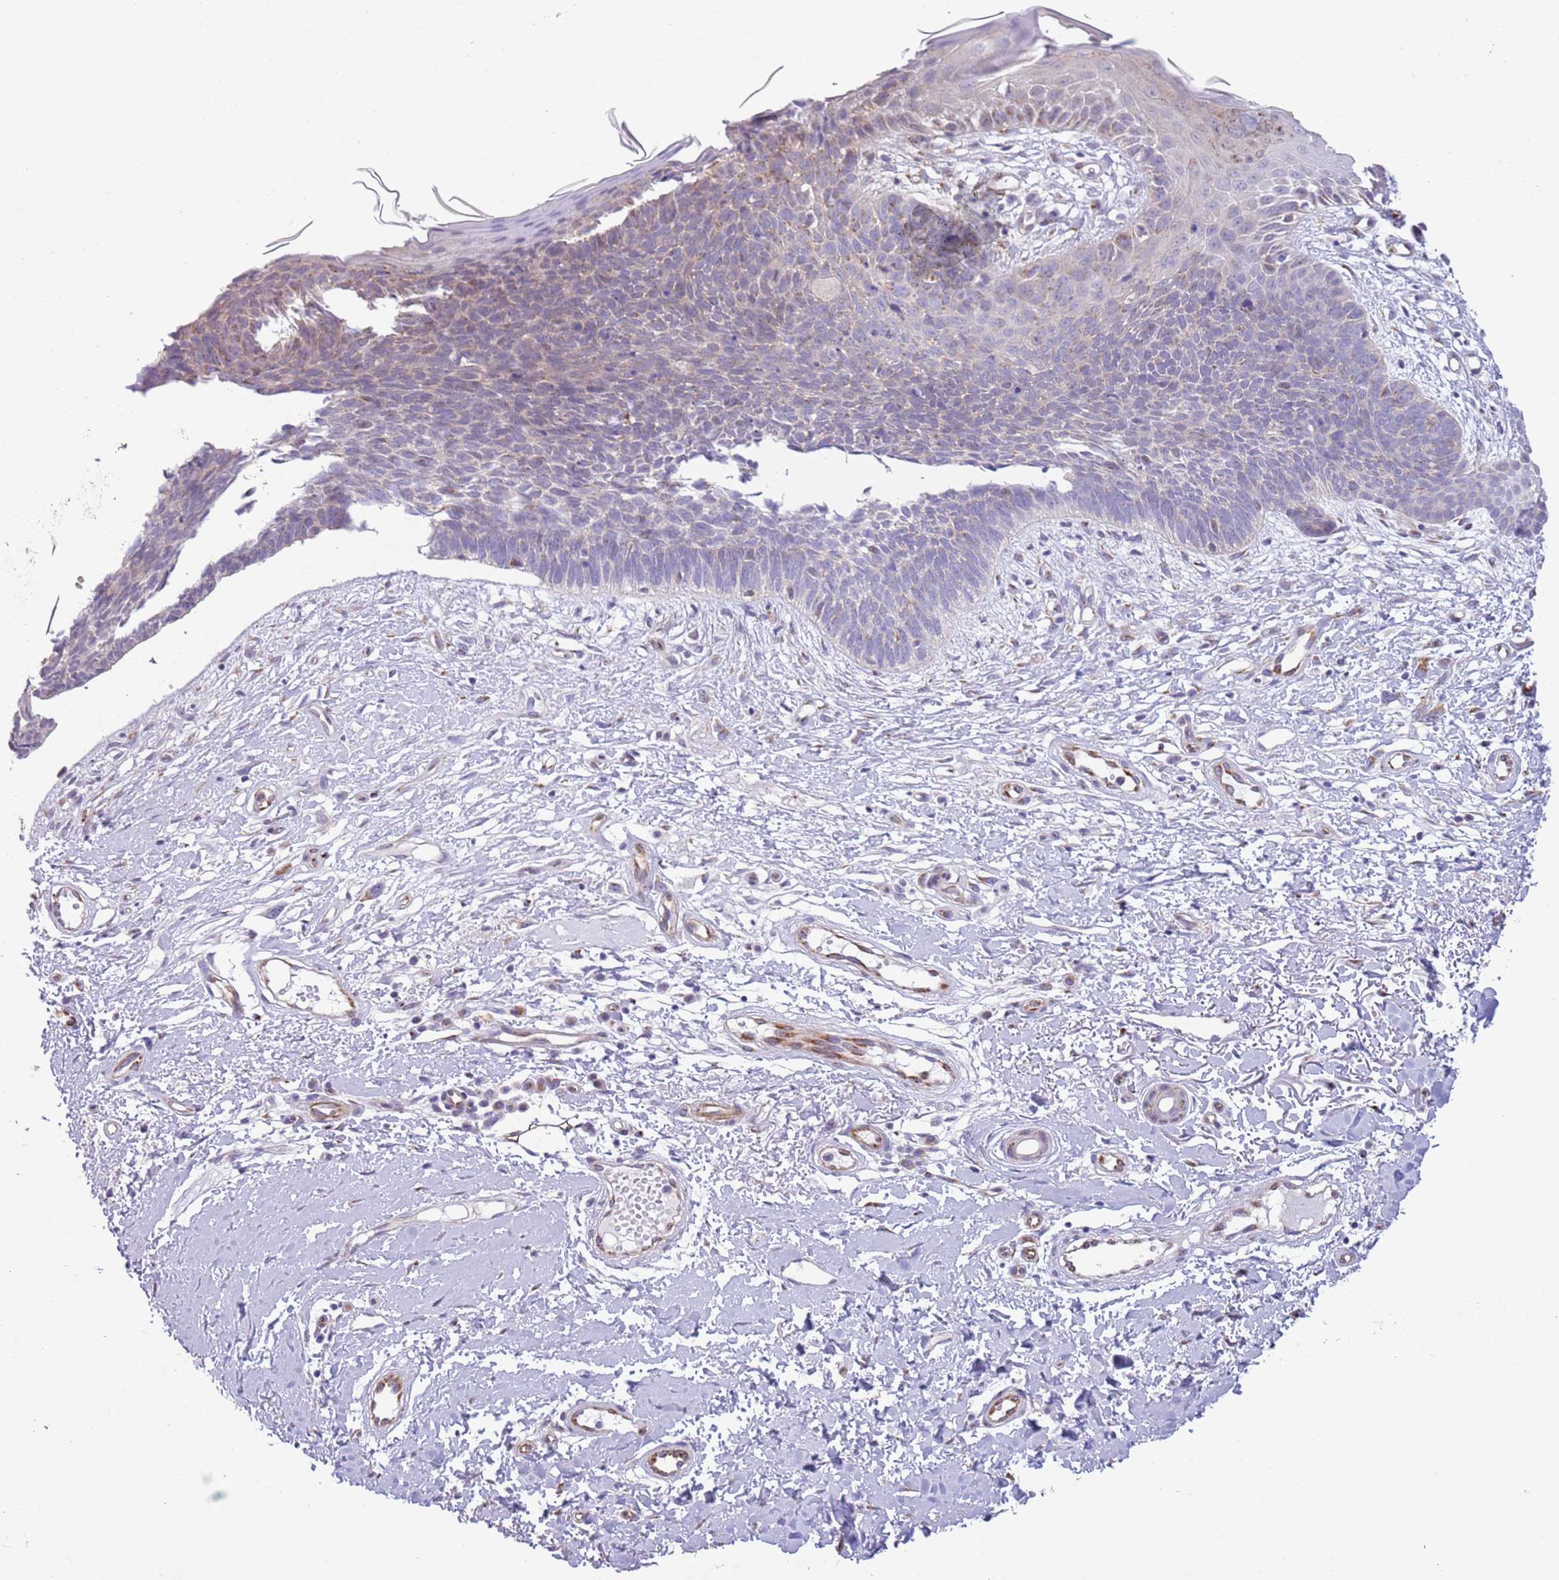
{"staining": {"intensity": "negative", "quantity": "none", "location": "none"}, "tissue": "skin cancer", "cell_type": "Tumor cells", "image_type": "cancer", "snomed": [{"axis": "morphology", "description": "Basal cell carcinoma"}, {"axis": "topography", "description": "Skin"}], "caption": "Tumor cells are negative for brown protein staining in skin cancer.", "gene": "C20orf96", "patient": {"sex": "male", "age": 78}}